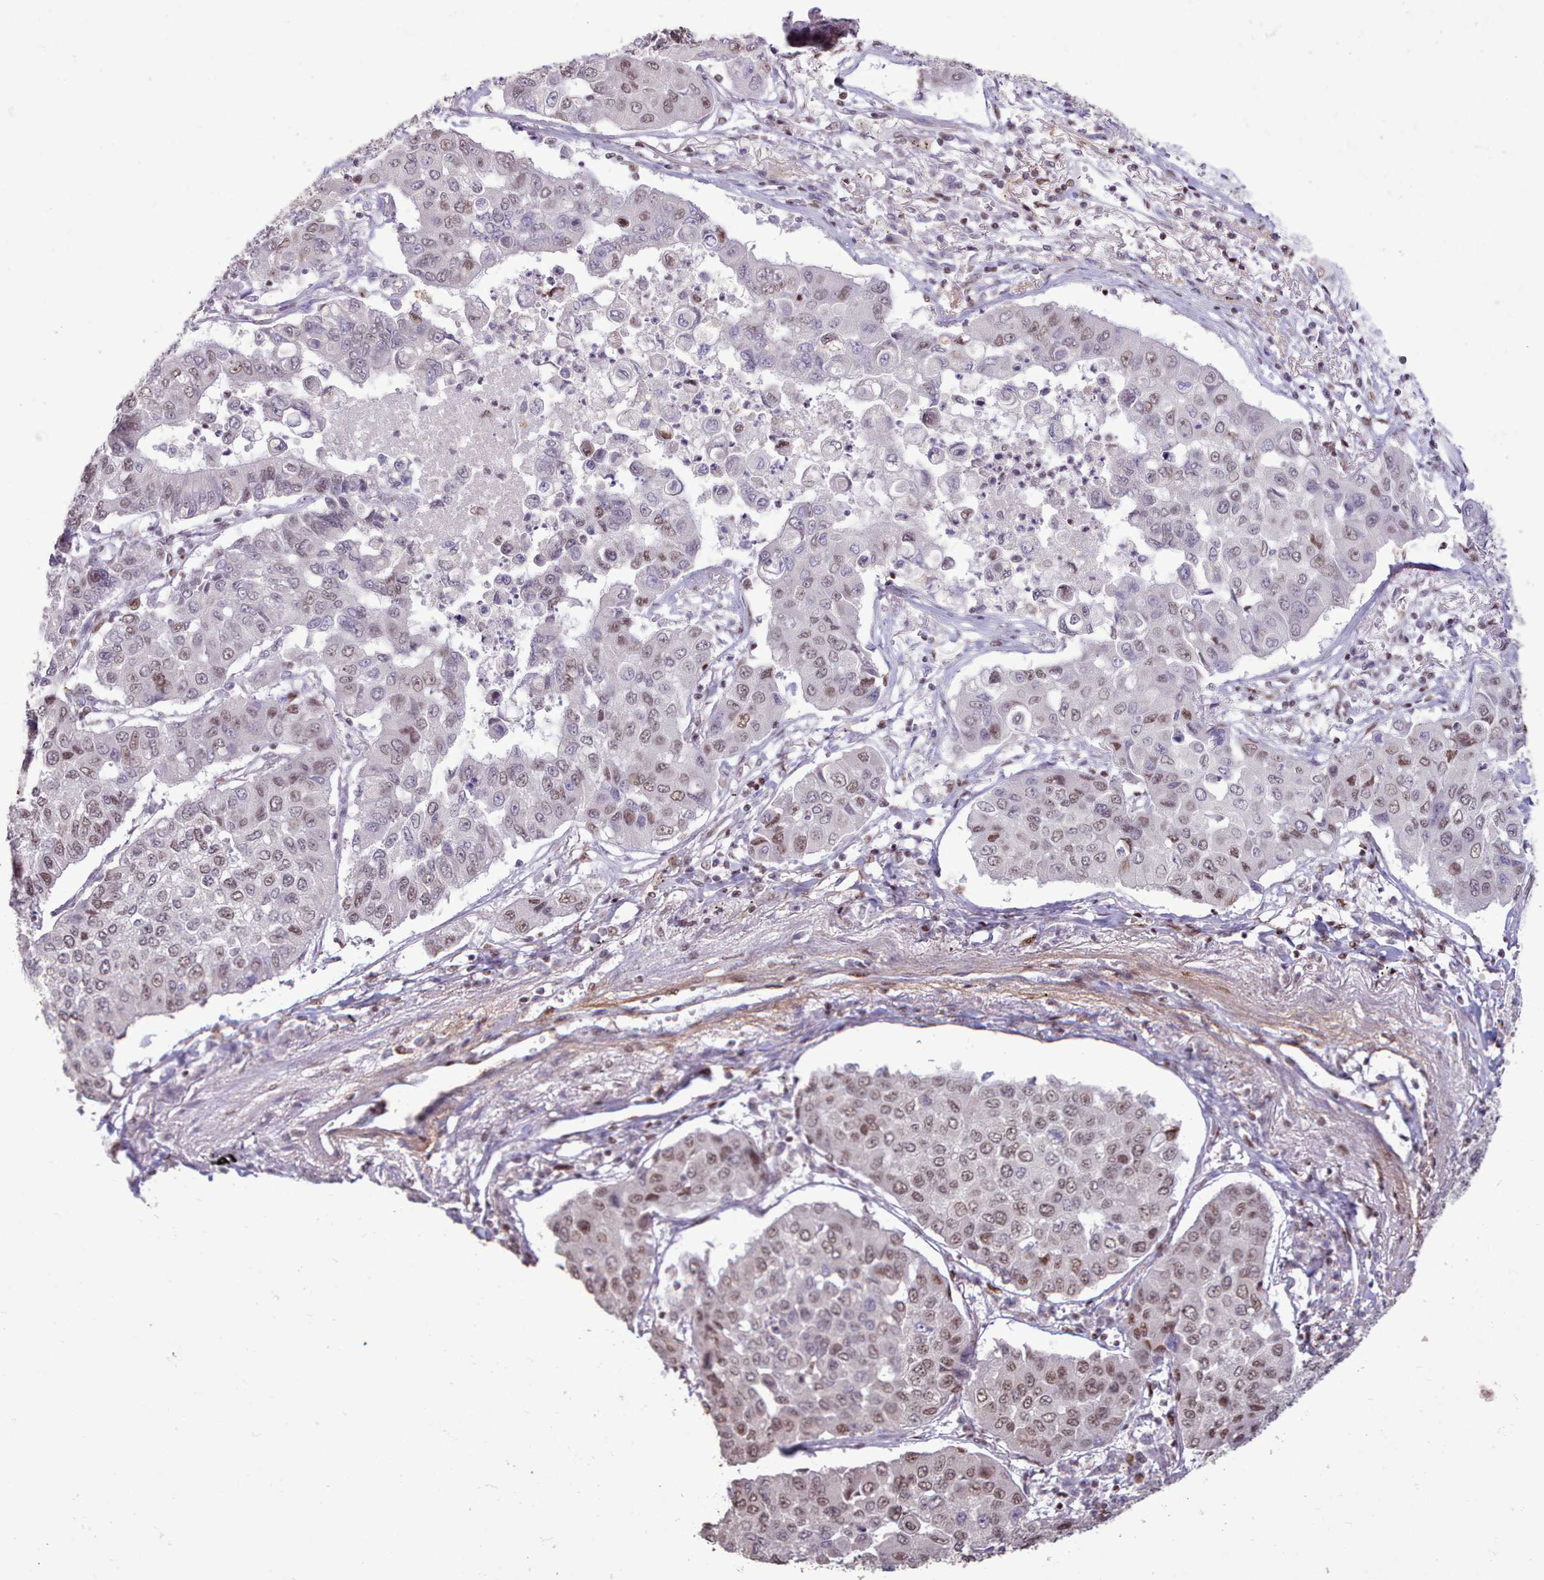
{"staining": {"intensity": "weak", "quantity": "25%-75%", "location": "nuclear"}, "tissue": "lung cancer", "cell_type": "Tumor cells", "image_type": "cancer", "snomed": [{"axis": "morphology", "description": "Squamous cell carcinoma, NOS"}, {"axis": "topography", "description": "Lung"}], "caption": "Immunohistochemical staining of human squamous cell carcinoma (lung) shows low levels of weak nuclear protein positivity in approximately 25%-75% of tumor cells.", "gene": "TAF15", "patient": {"sex": "male", "age": 74}}